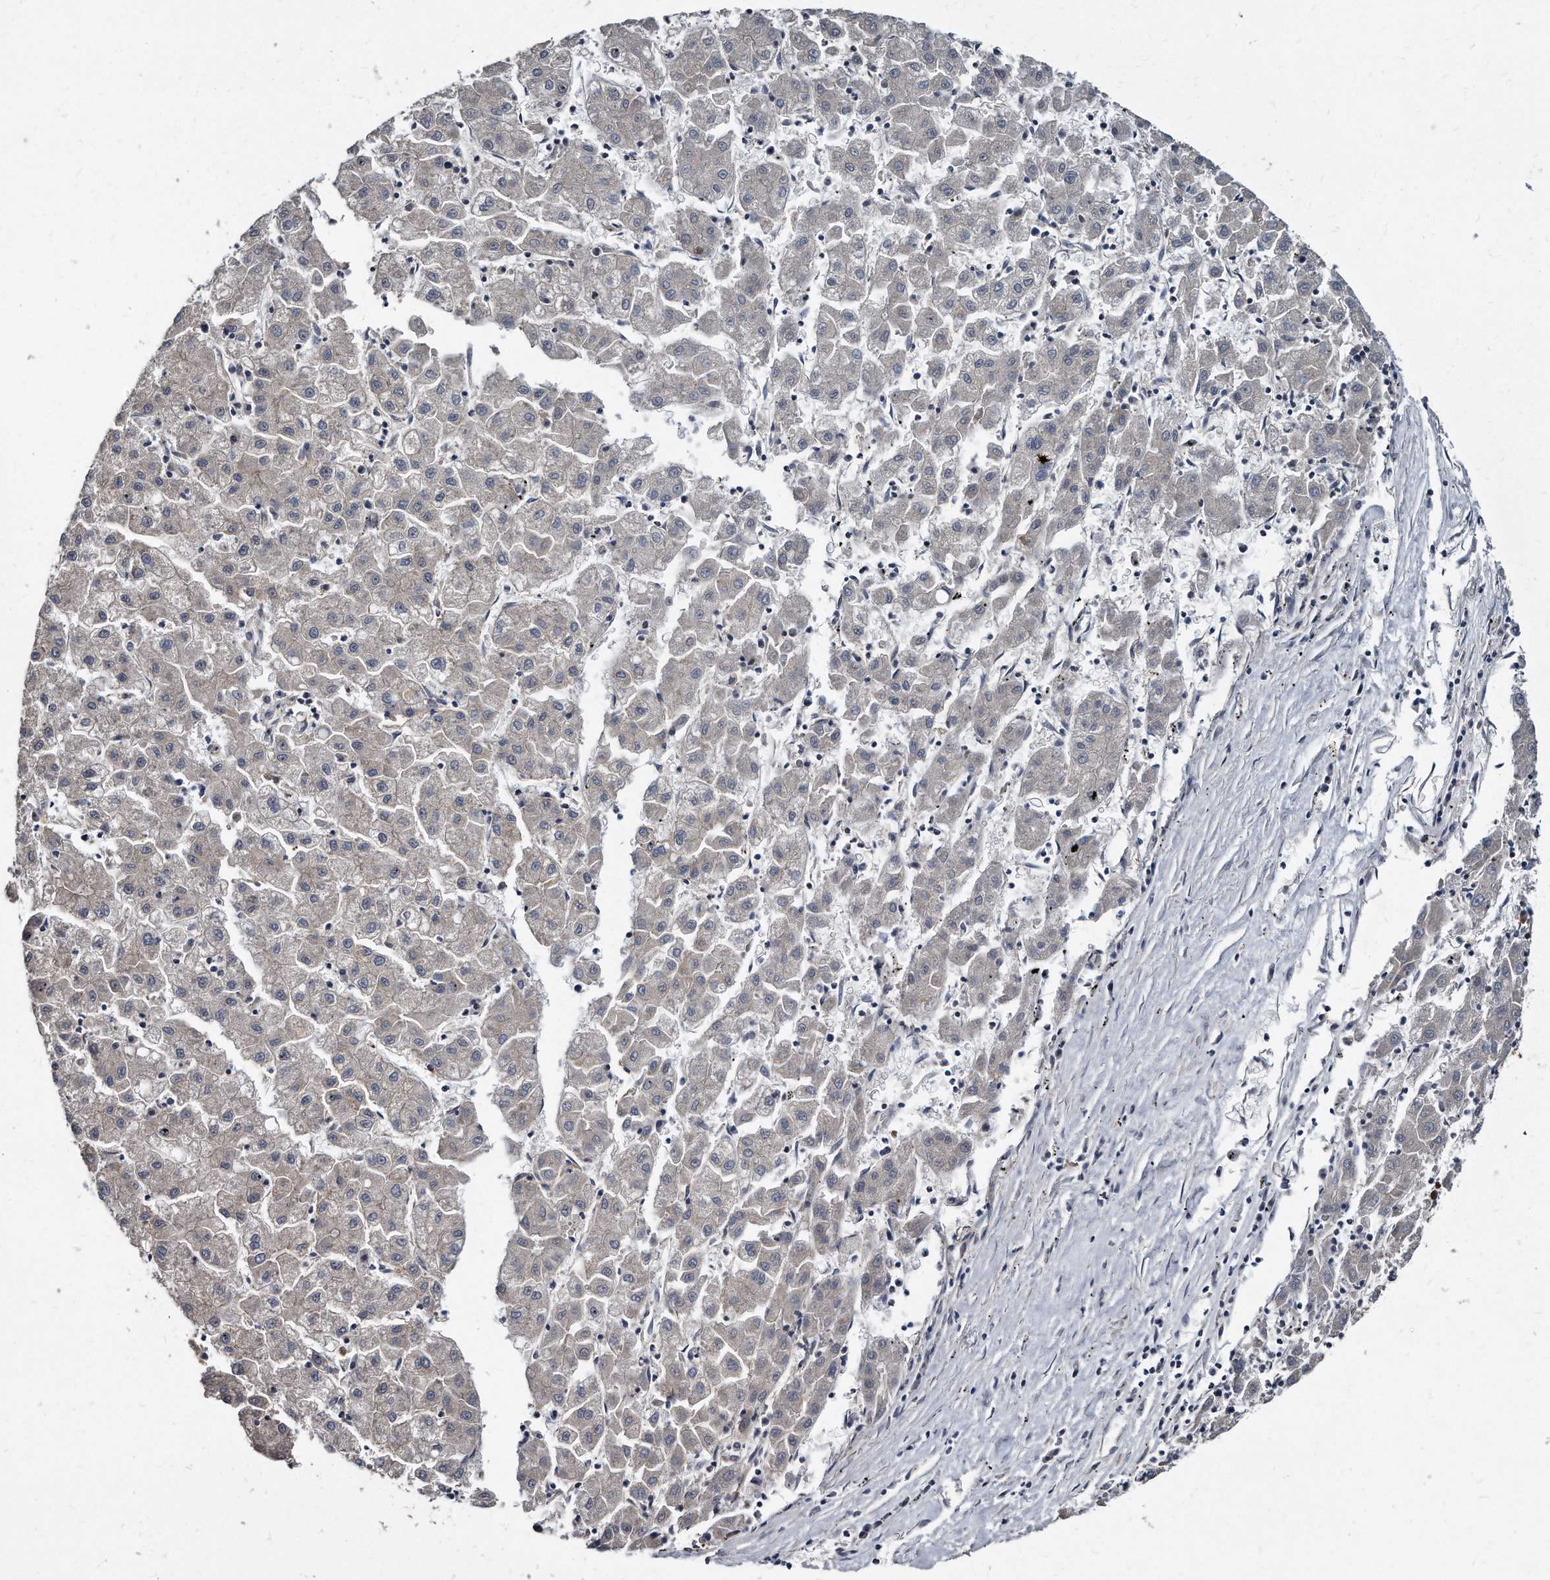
{"staining": {"intensity": "negative", "quantity": "none", "location": "none"}, "tissue": "liver cancer", "cell_type": "Tumor cells", "image_type": "cancer", "snomed": [{"axis": "morphology", "description": "Carcinoma, Hepatocellular, NOS"}, {"axis": "topography", "description": "Liver"}], "caption": "A histopathology image of human liver hepatocellular carcinoma is negative for staining in tumor cells.", "gene": "KLHDC3", "patient": {"sex": "male", "age": 72}}